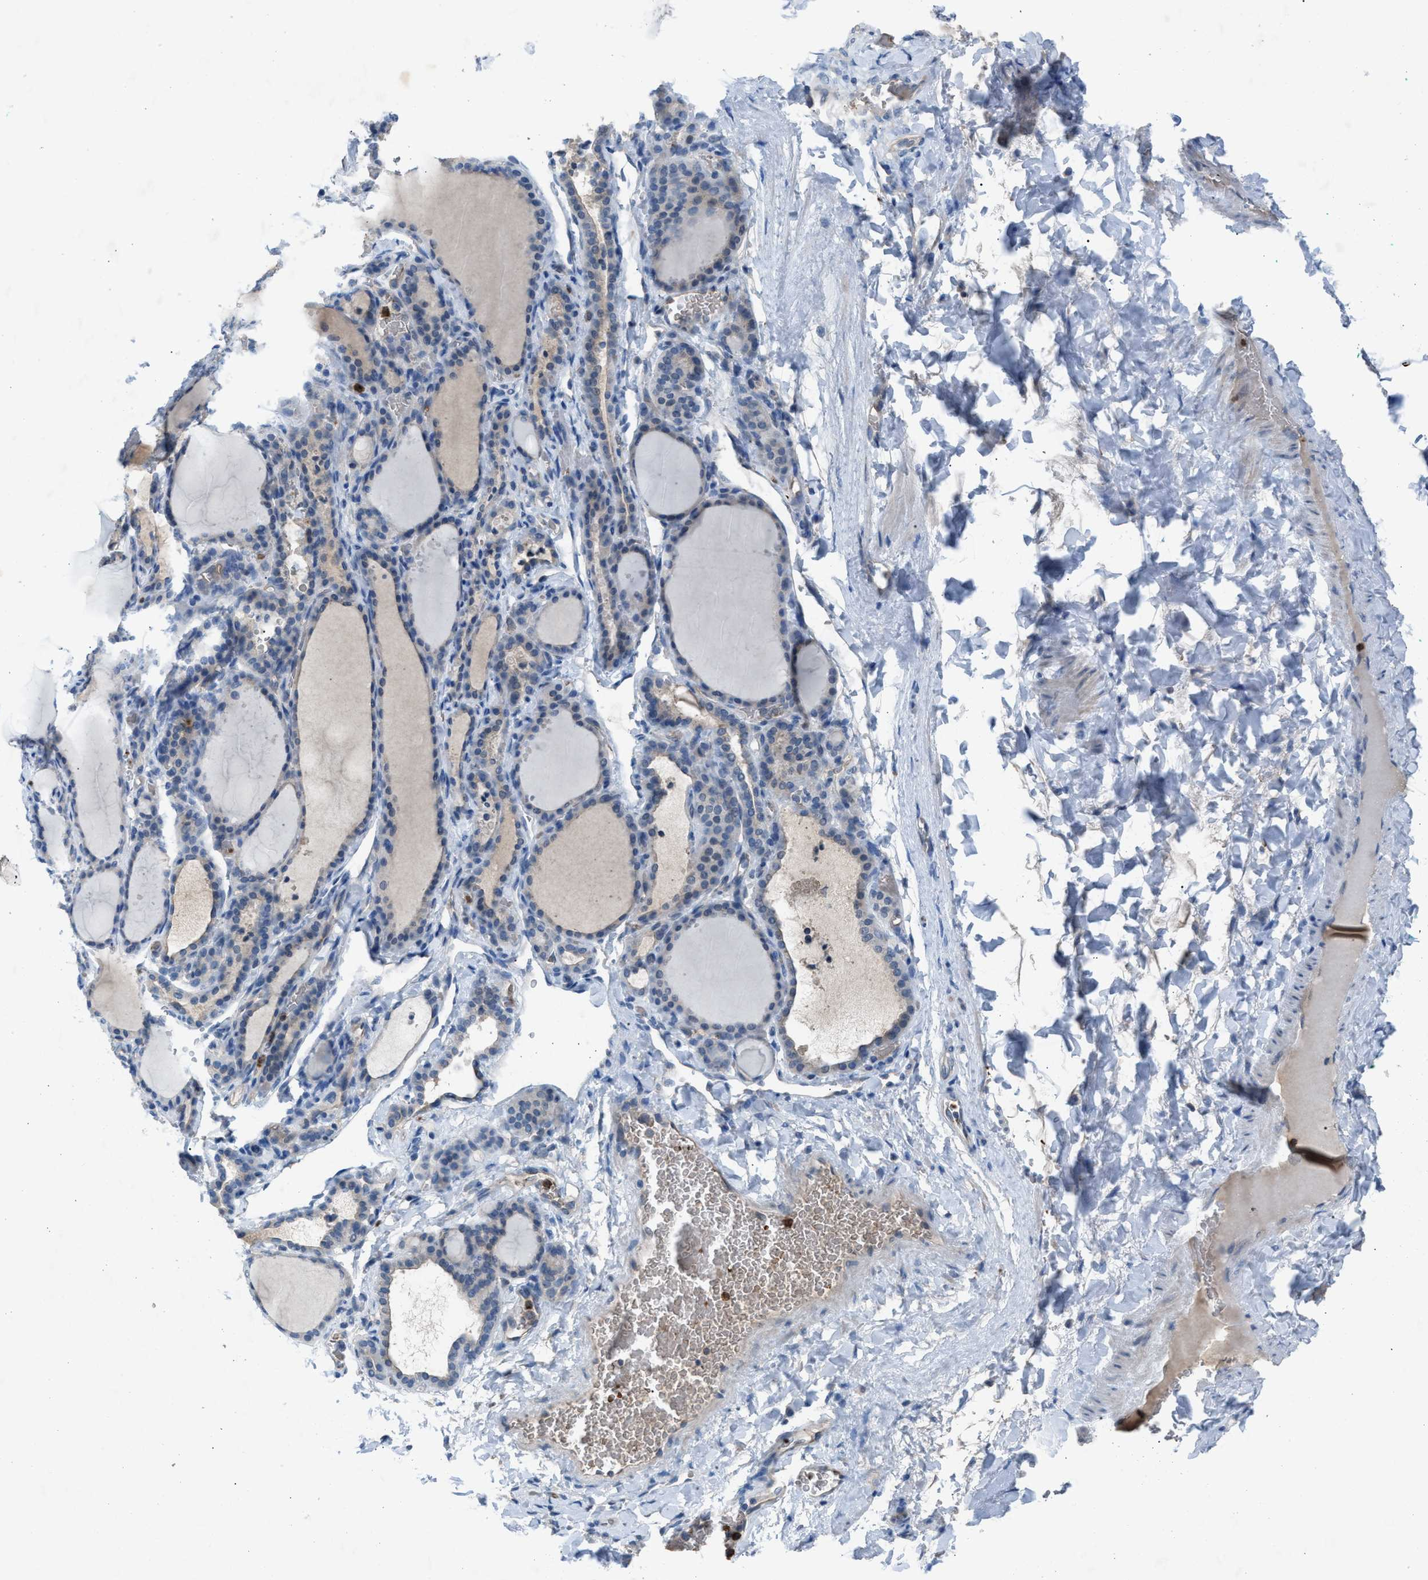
{"staining": {"intensity": "negative", "quantity": "none", "location": "none"}, "tissue": "thyroid gland", "cell_type": "Glandular cells", "image_type": "normal", "snomed": [{"axis": "morphology", "description": "Normal tissue, NOS"}, {"axis": "topography", "description": "Thyroid gland"}], "caption": "Photomicrograph shows no protein positivity in glandular cells of benign thyroid gland.", "gene": "CFAP77", "patient": {"sex": "female", "age": 28}}